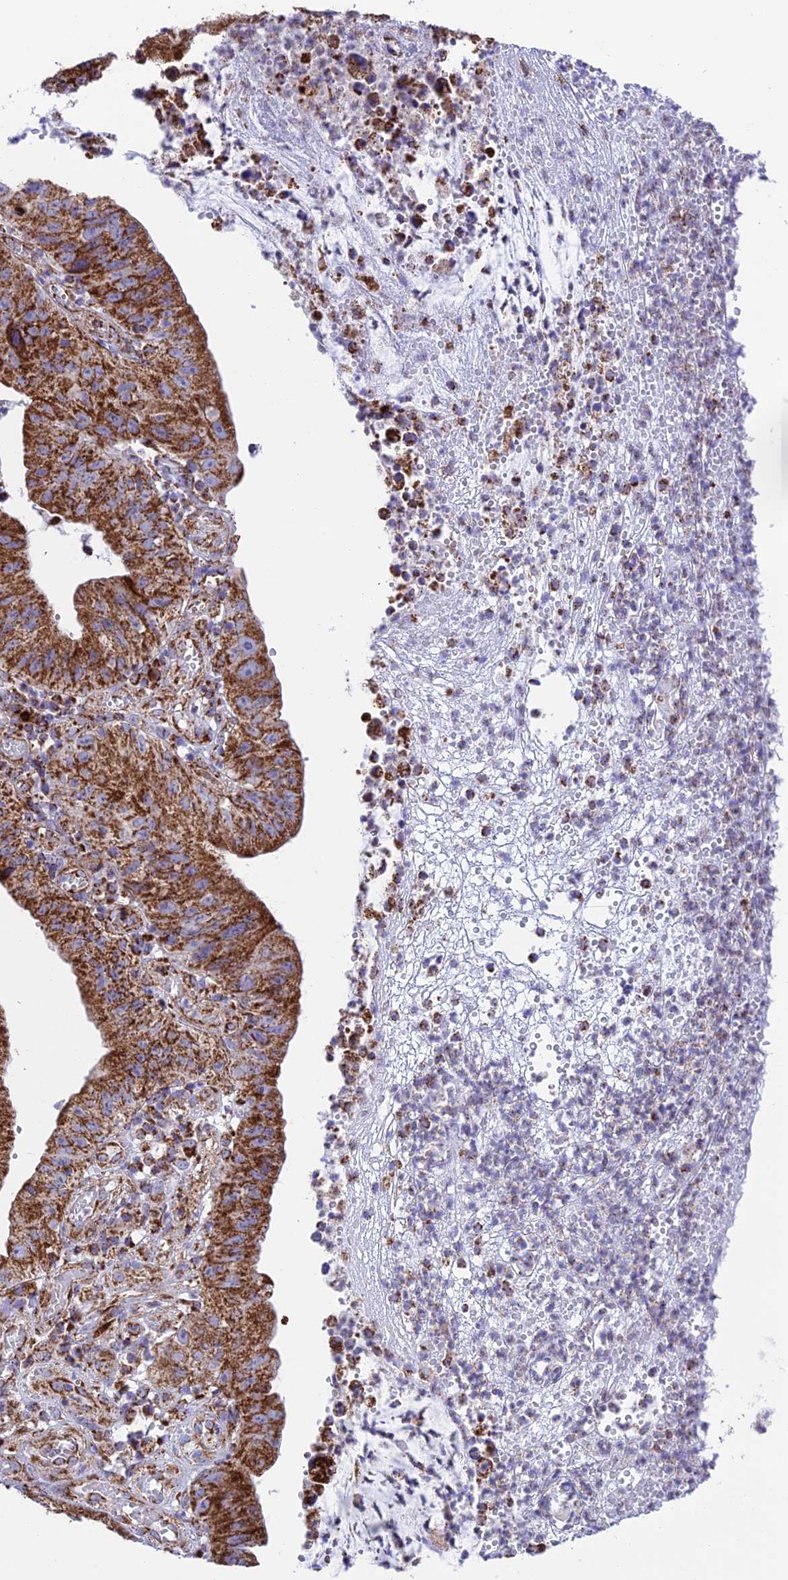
{"staining": {"intensity": "strong", "quantity": ">75%", "location": "cytoplasmic/membranous"}, "tissue": "stomach cancer", "cell_type": "Tumor cells", "image_type": "cancer", "snomed": [{"axis": "morphology", "description": "Adenocarcinoma, NOS"}, {"axis": "topography", "description": "Stomach"}], "caption": "Stomach adenocarcinoma stained for a protein reveals strong cytoplasmic/membranous positivity in tumor cells. The staining was performed using DAB to visualize the protein expression in brown, while the nuclei were stained in blue with hematoxylin (Magnification: 20x).", "gene": "CHCHD3", "patient": {"sex": "male", "age": 59}}